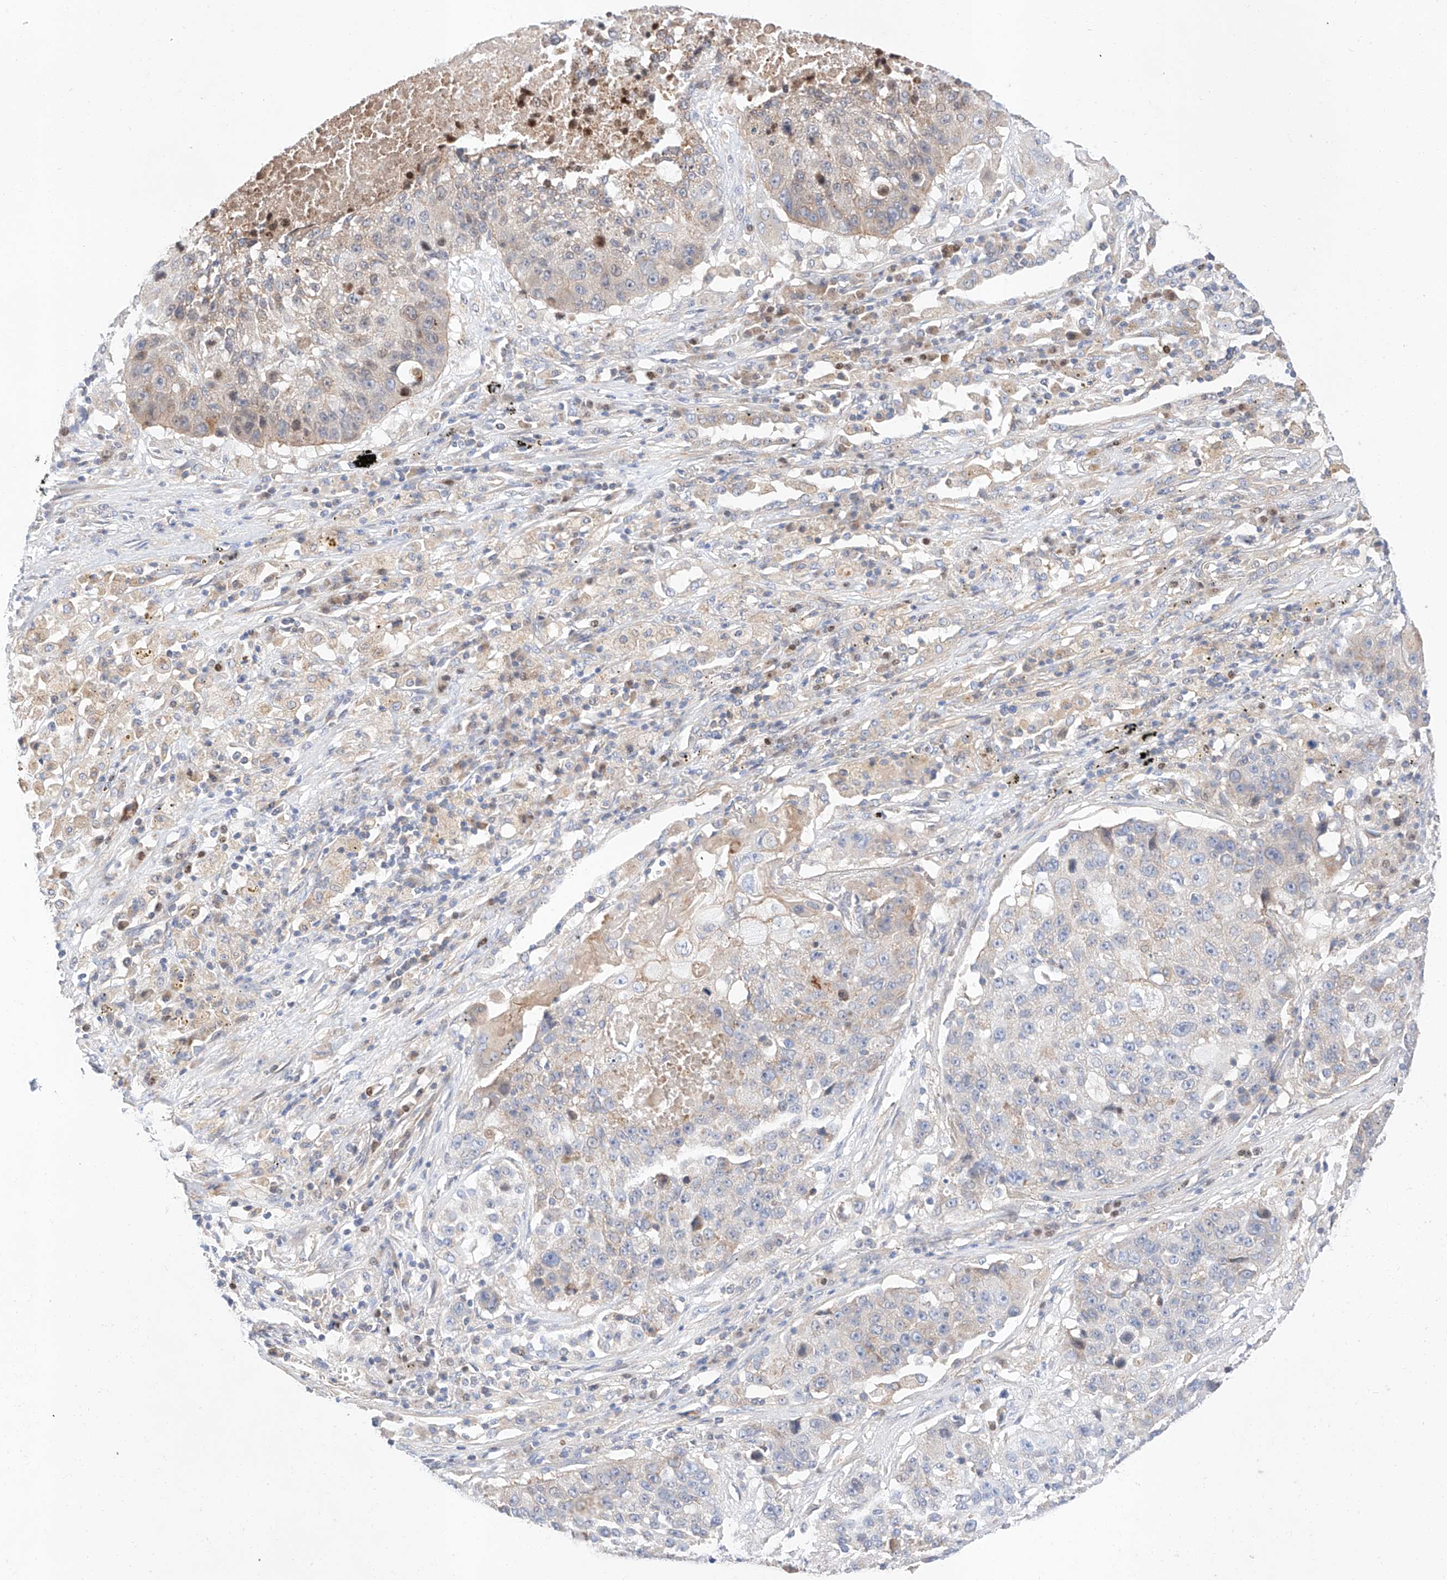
{"staining": {"intensity": "weak", "quantity": "25%-75%", "location": "cytoplasmic/membranous"}, "tissue": "lung cancer", "cell_type": "Tumor cells", "image_type": "cancer", "snomed": [{"axis": "morphology", "description": "Squamous cell carcinoma, NOS"}, {"axis": "topography", "description": "Lung"}], "caption": "Weak cytoplasmic/membranous staining for a protein is present in approximately 25%-75% of tumor cells of lung cancer using IHC.", "gene": "C6orf118", "patient": {"sex": "male", "age": 61}}